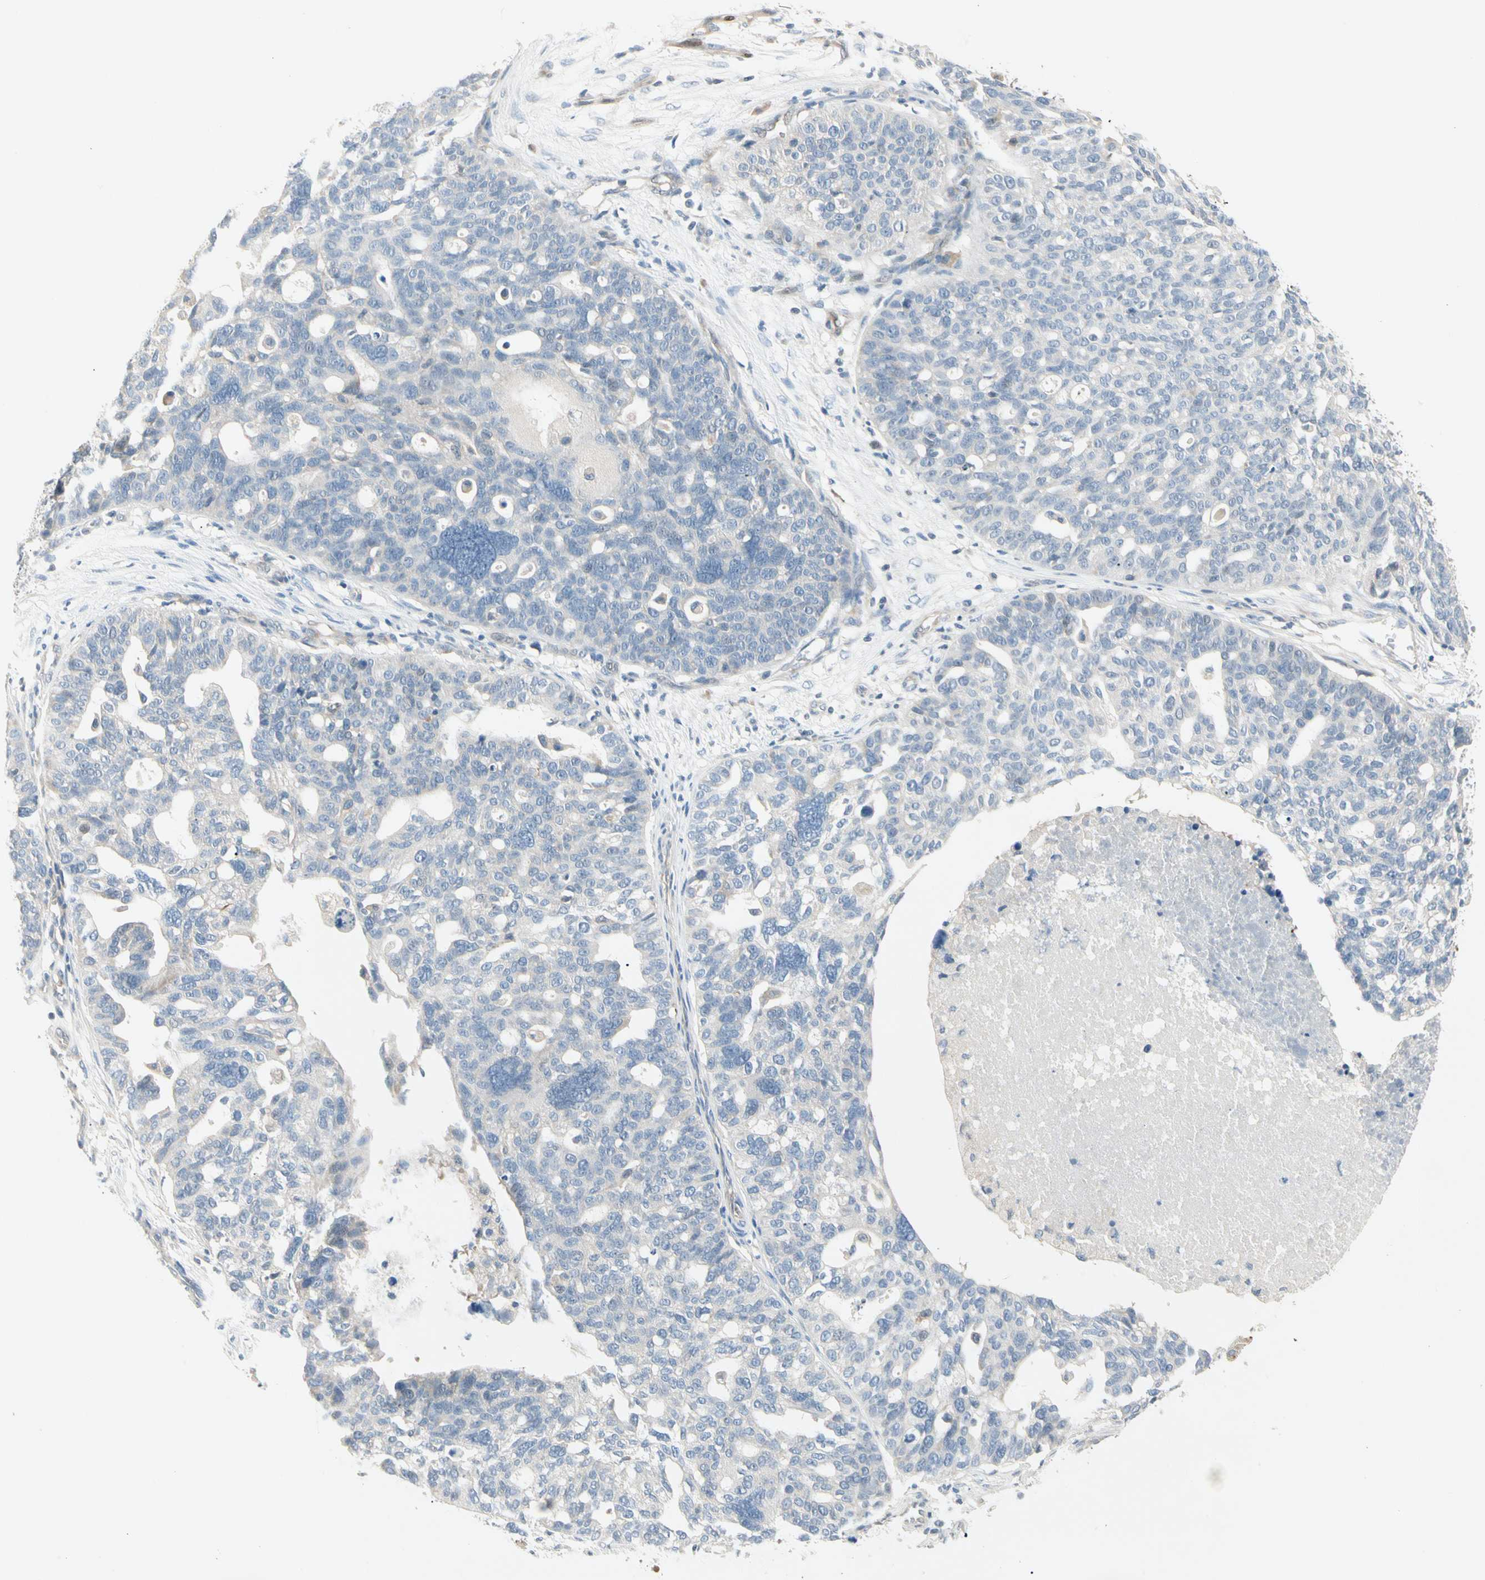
{"staining": {"intensity": "negative", "quantity": "none", "location": "none"}, "tissue": "ovarian cancer", "cell_type": "Tumor cells", "image_type": "cancer", "snomed": [{"axis": "morphology", "description": "Cystadenocarcinoma, serous, NOS"}, {"axis": "topography", "description": "Ovary"}], "caption": "High power microscopy micrograph of an immunohistochemistry micrograph of ovarian cancer, revealing no significant positivity in tumor cells.", "gene": "IL1R1", "patient": {"sex": "female", "age": 59}}